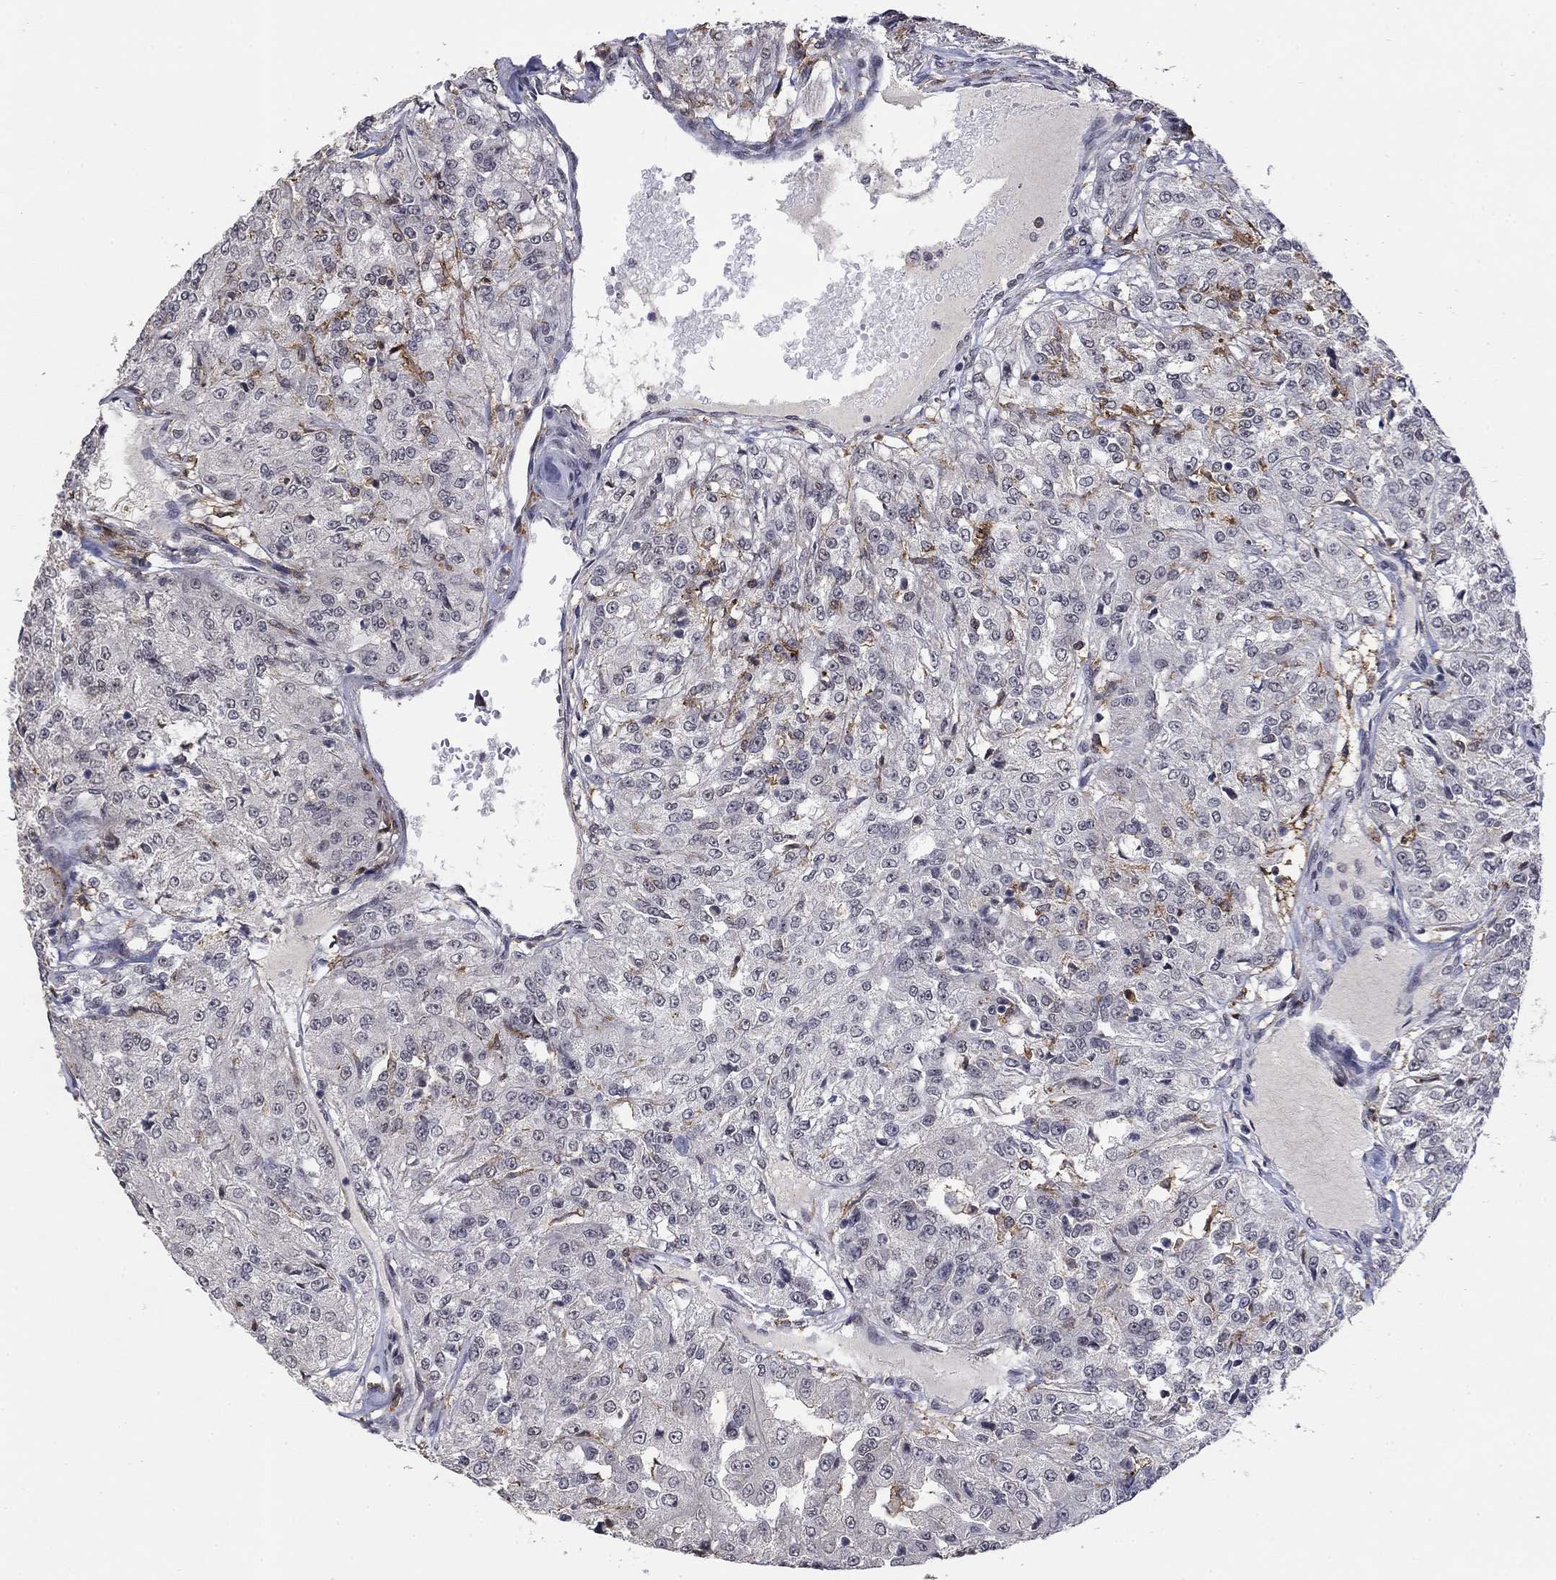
{"staining": {"intensity": "negative", "quantity": "none", "location": "none"}, "tissue": "renal cancer", "cell_type": "Tumor cells", "image_type": "cancer", "snomed": [{"axis": "morphology", "description": "Adenocarcinoma, NOS"}, {"axis": "topography", "description": "Kidney"}], "caption": "Immunohistochemistry (IHC) of human renal adenocarcinoma demonstrates no positivity in tumor cells.", "gene": "GRIA3", "patient": {"sex": "female", "age": 63}}